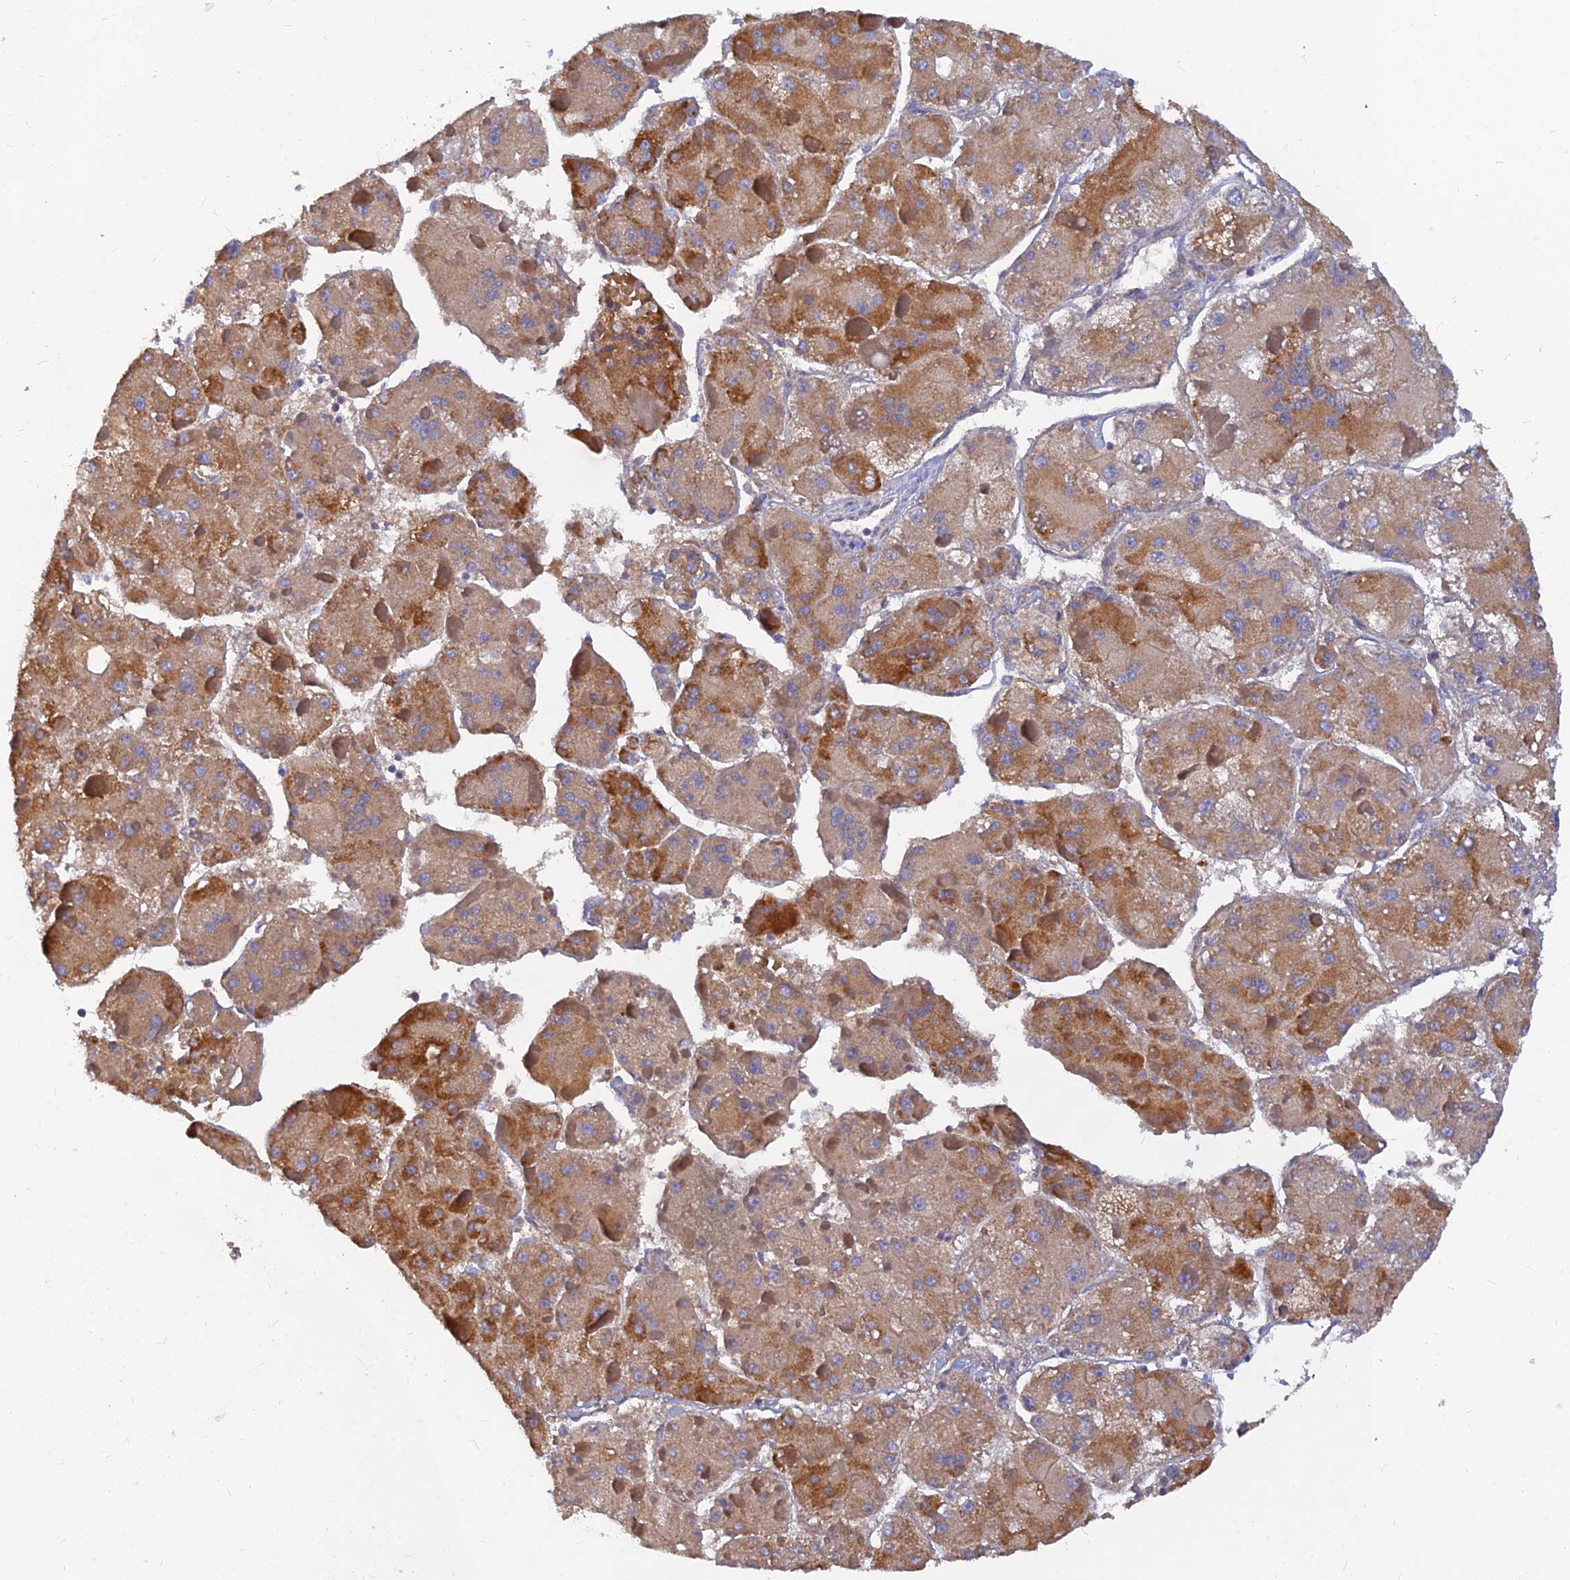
{"staining": {"intensity": "moderate", "quantity": "25%-75%", "location": "cytoplasmic/membranous"}, "tissue": "liver cancer", "cell_type": "Tumor cells", "image_type": "cancer", "snomed": [{"axis": "morphology", "description": "Carcinoma, Hepatocellular, NOS"}, {"axis": "topography", "description": "Liver"}], "caption": "Moderate cytoplasmic/membranous staining is seen in about 25%-75% of tumor cells in hepatocellular carcinoma (liver). Immunohistochemistry stains the protein of interest in brown and the nuclei are stained blue.", "gene": "CACNA1B", "patient": {"sex": "female", "age": 73}}